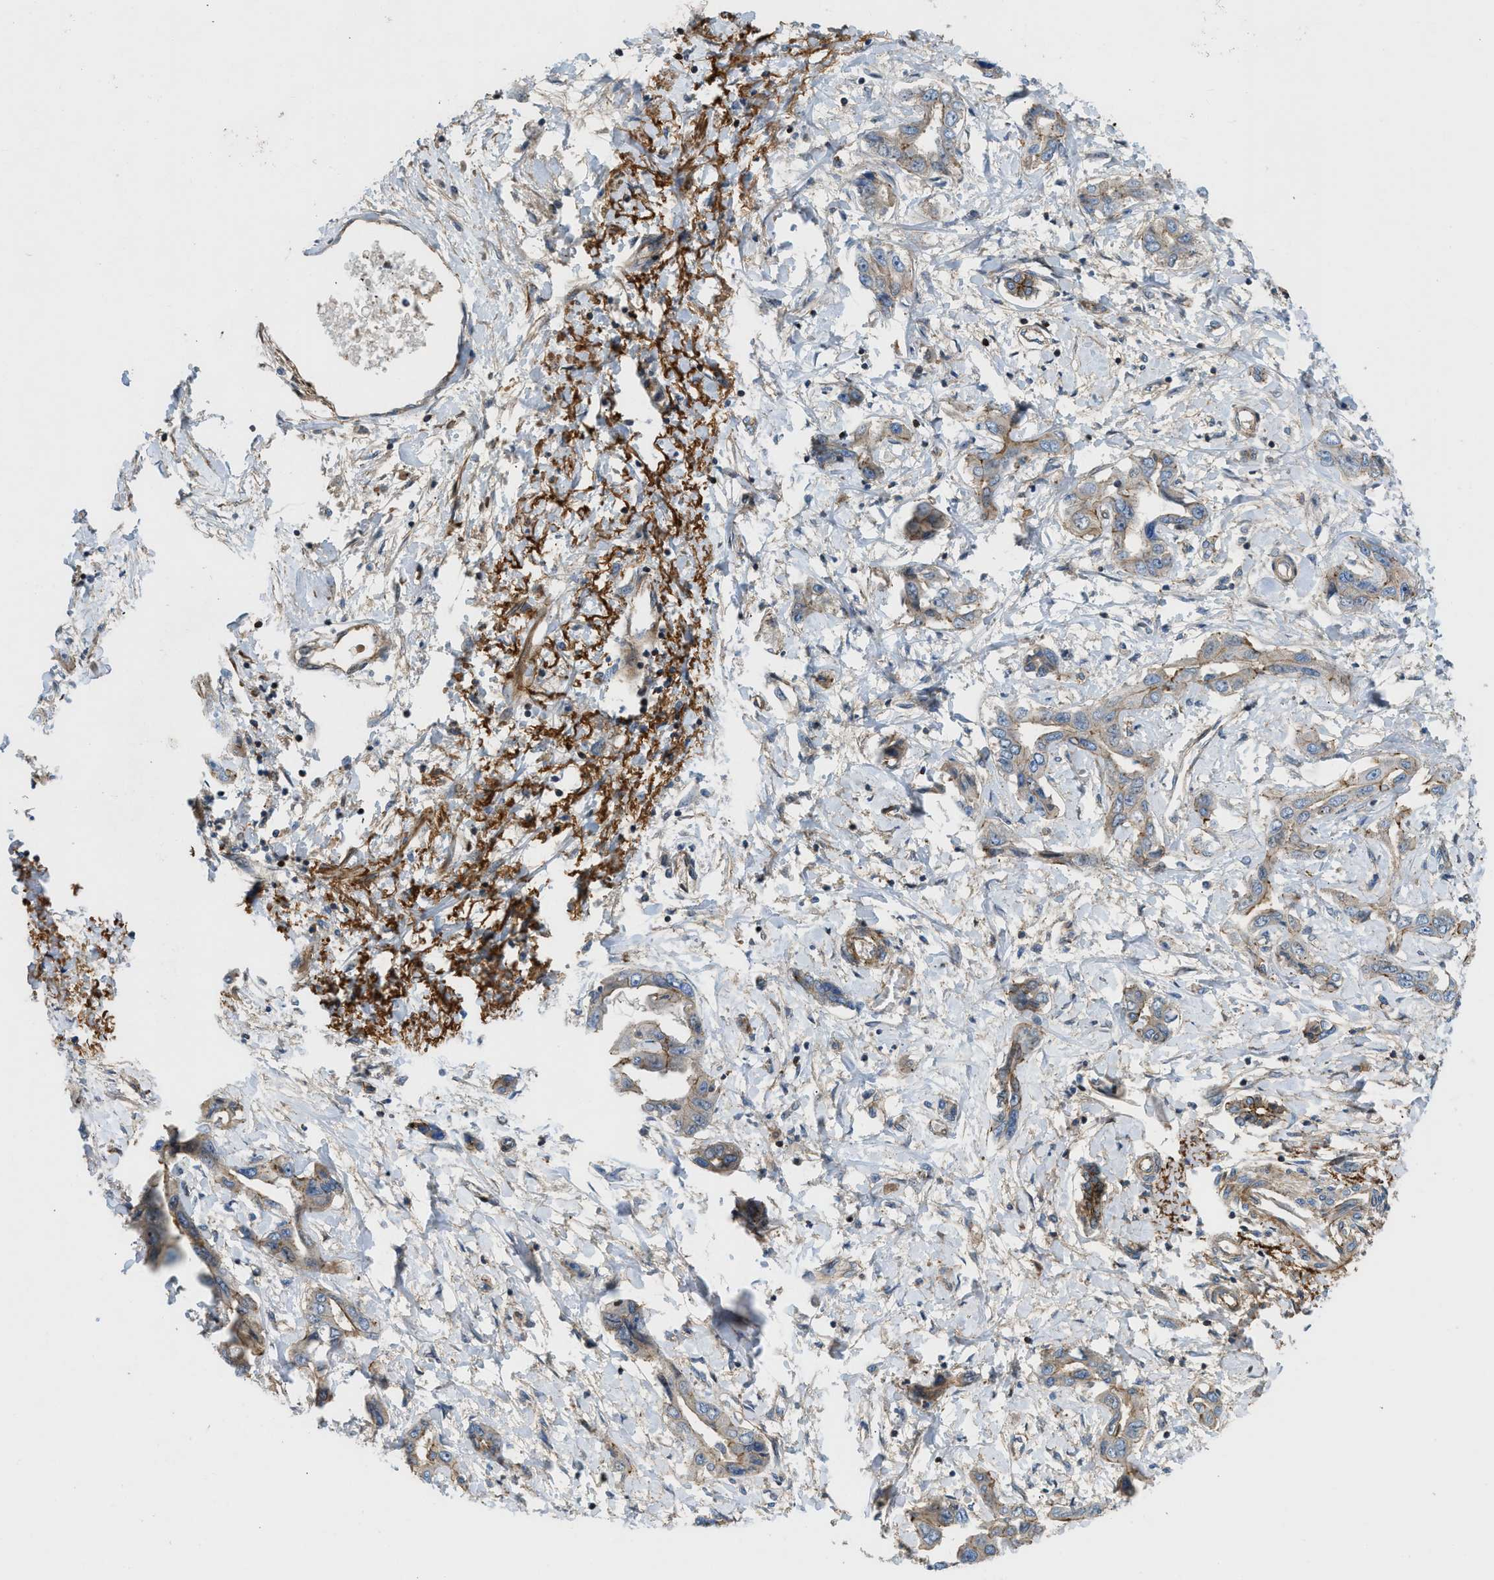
{"staining": {"intensity": "weak", "quantity": ">75%", "location": "cytoplasmic/membranous"}, "tissue": "liver cancer", "cell_type": "Tumor cells", "image_type": "cancer", "snomed": [{"axis": "morphology", "description": "Cholangiocarcinoma"}, {"axis": "topography", "description": "Liver"}], "caption": "Immunohistochemistry of cholangiocarcinoma (liver) reveals low levels of weak cytoplasmic/membranous expression in approximately >75% of tumor cells.", "gene": "NYNRIN", "patient": {"sex": "male", "age": 59}}